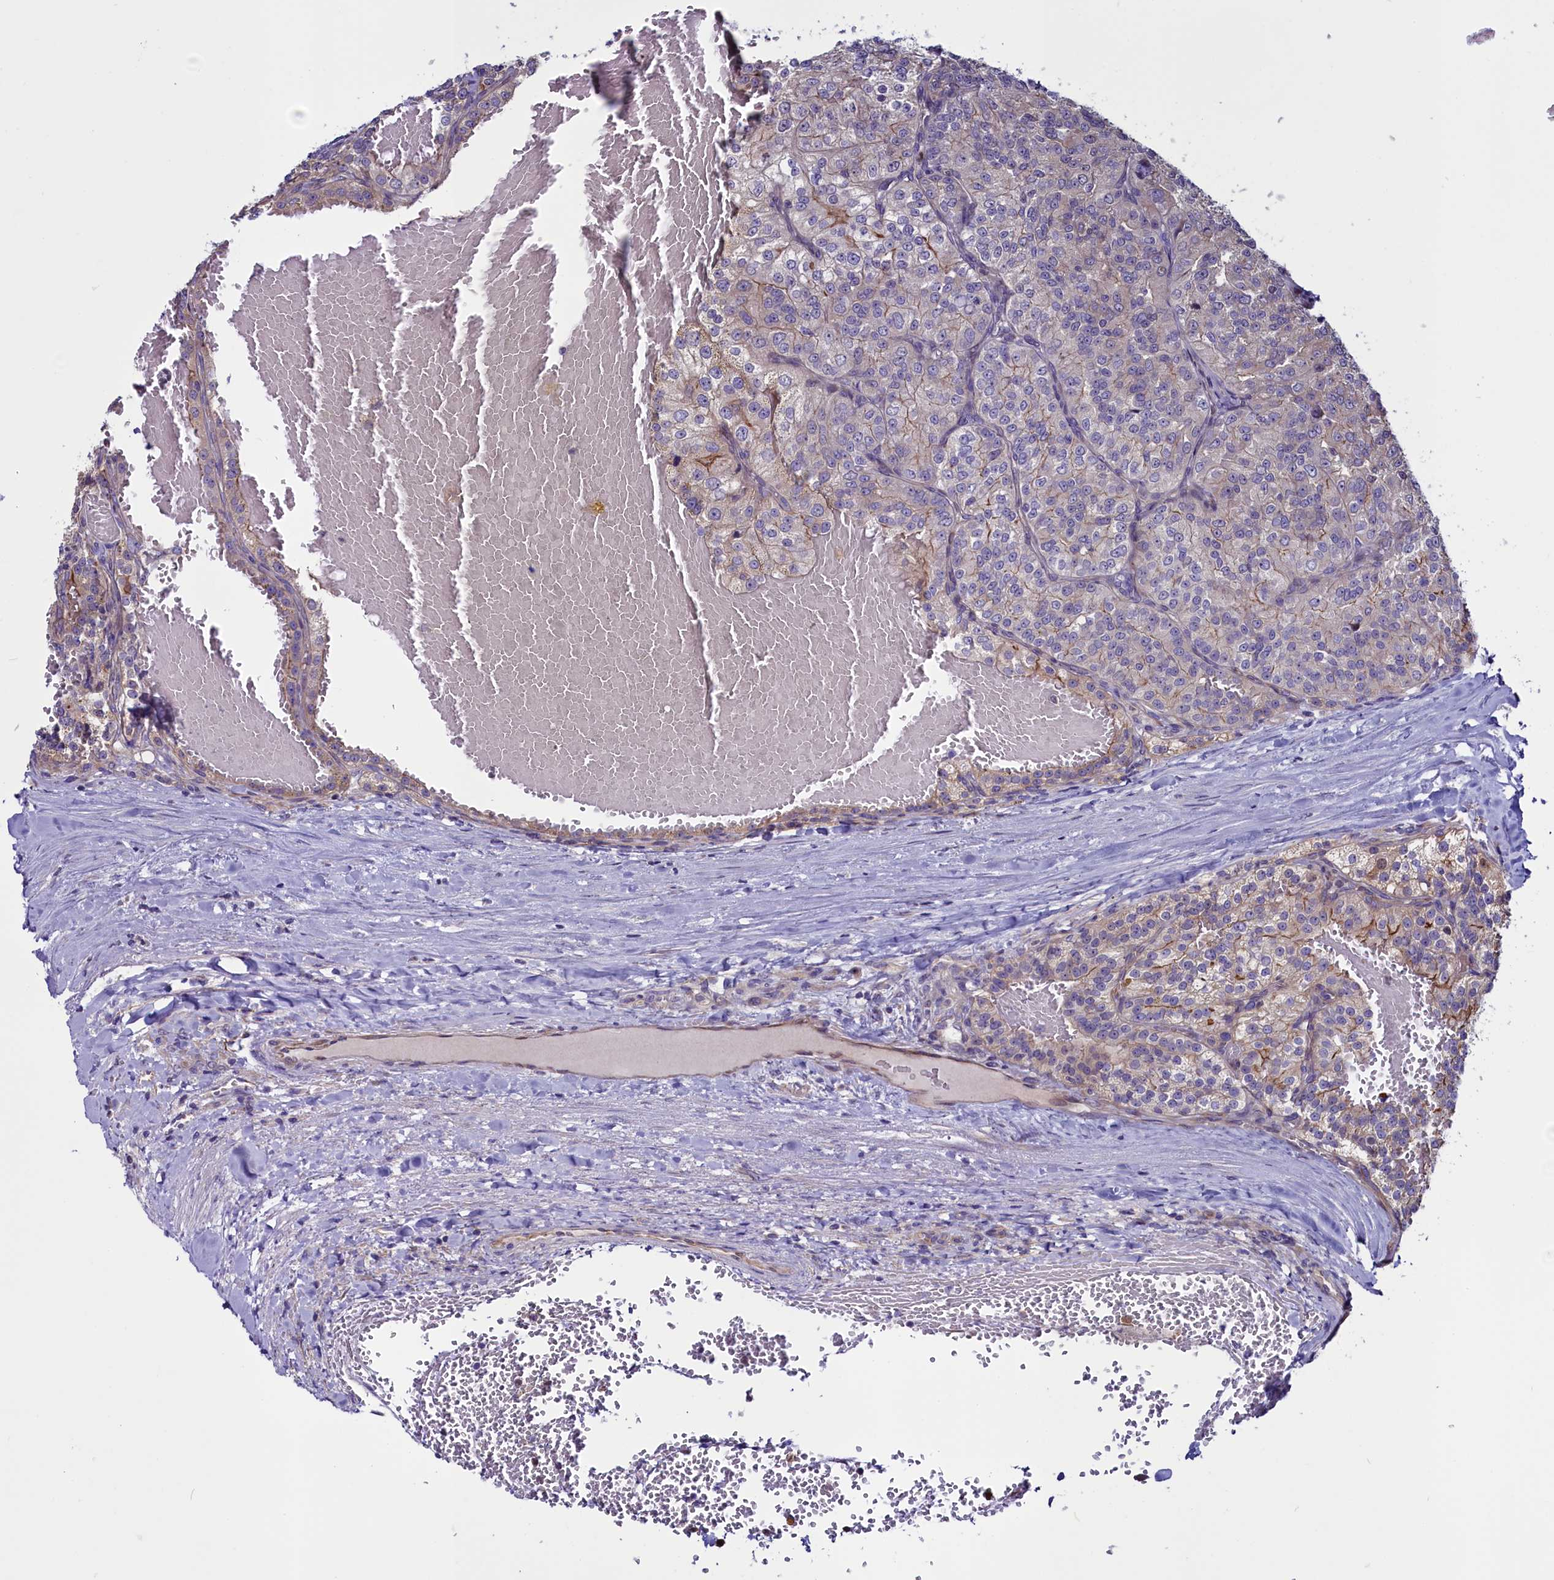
{"staining": {"intensity": "negative", "quantity": "none", "location": "none"}, "tissue": "renal cancer", "cell_type": "Tumor cells", "image_type": "cancer", "snomed": [{"axis": "morphology", "description": "Adenocarcinoma, NOS"}, {"axis": "topography", "description": "Kidney"}], "caption": "An IHC photomicrograph of renal cancer is shown. There is no staining in tumor cells of renal cancer.", "gene": "PDILT", "patient": {"sex": "female", "age": 63}}